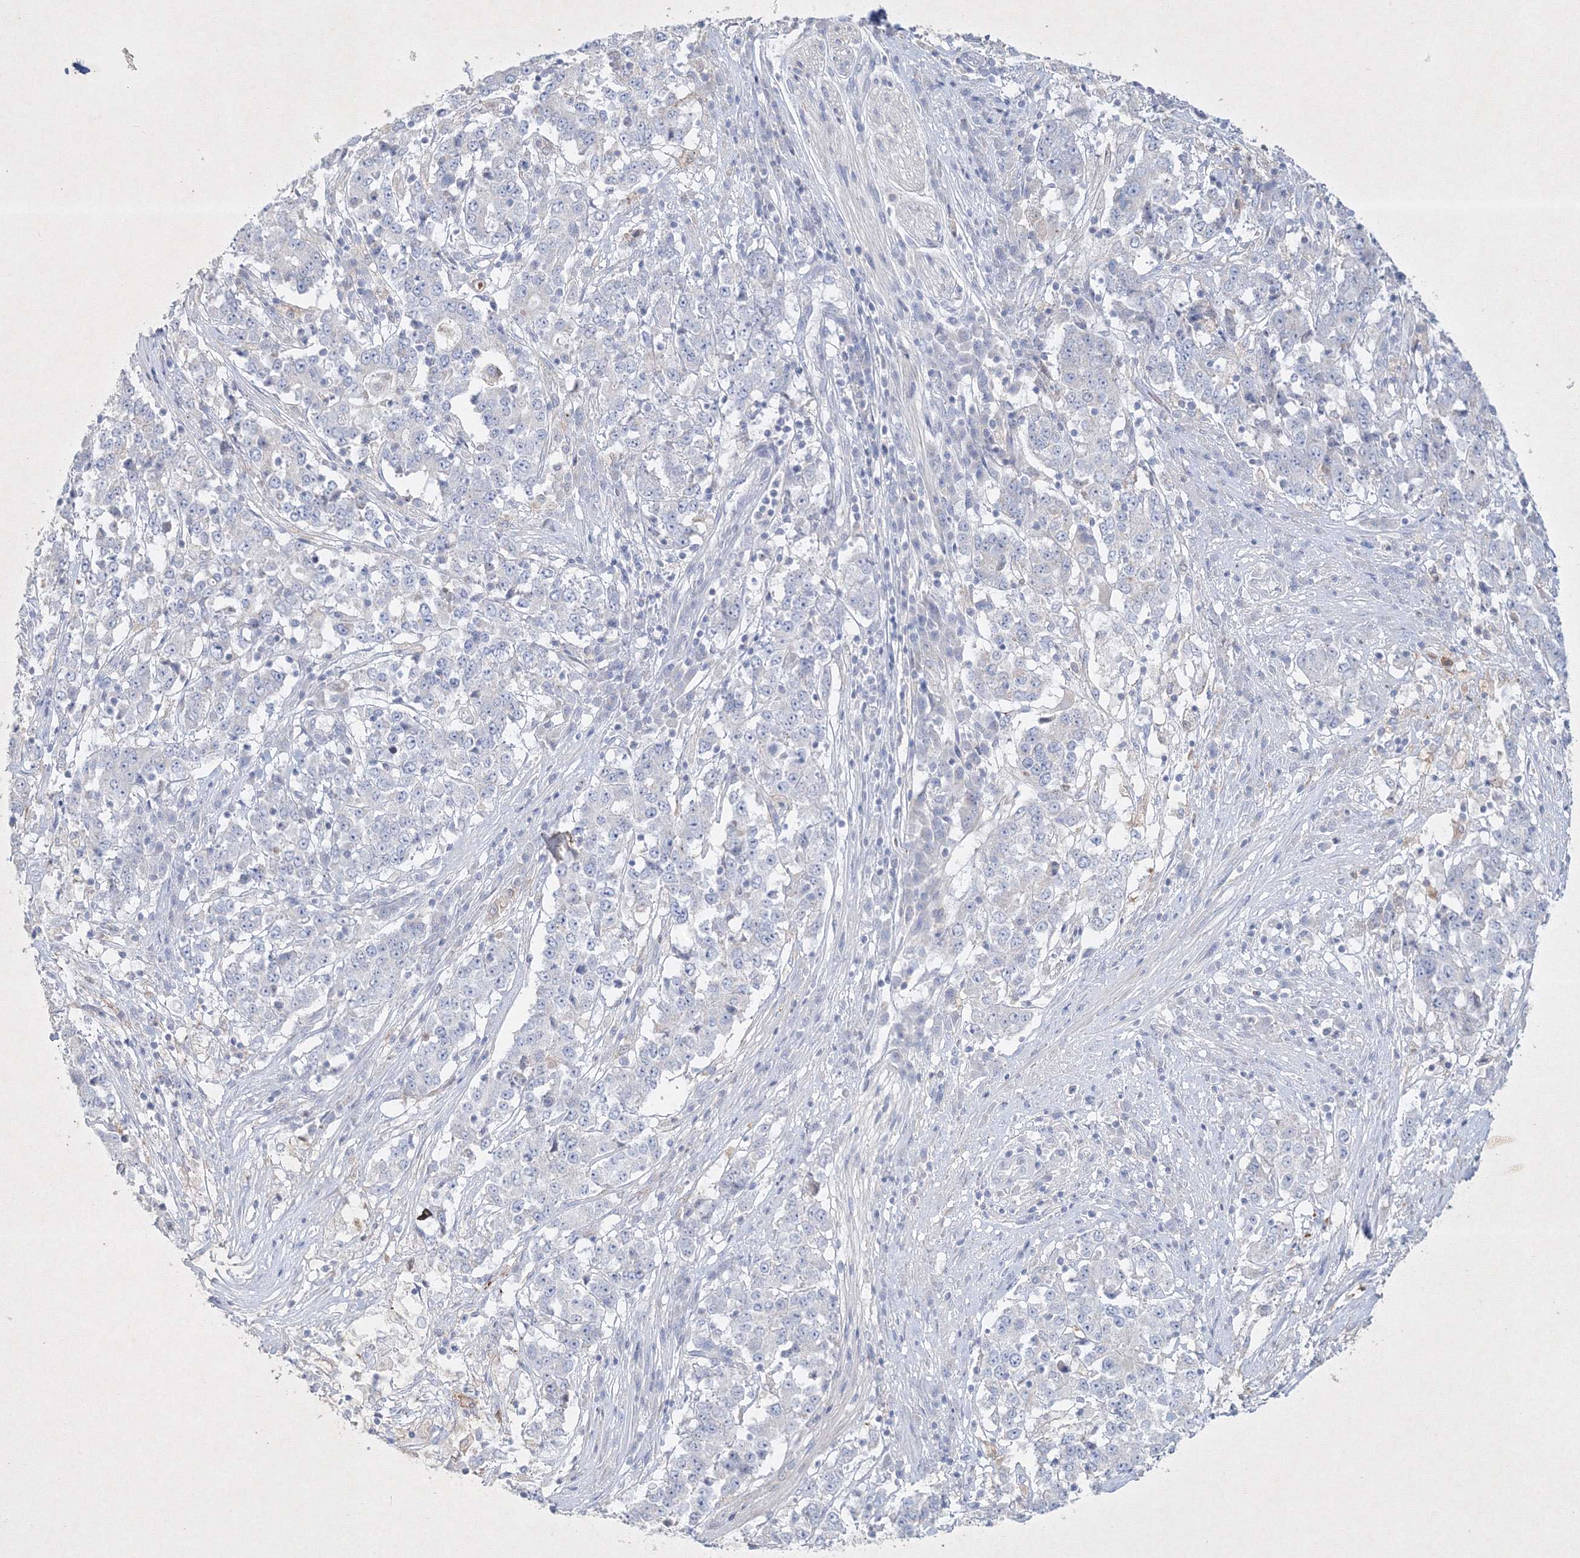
{"staining": {"intensity": "negative", "quantity": "none", "location": "none"}, "tissue": "stomach cancer", "cell_type": "Tumor cells", "image_type": "cancer", "snomed": [{"axis": "morphology", "description": "Adenocarcinoma, NOS"}, {"axis": "topography", "description": "Stomach"}], "caption": "An image of human stomach cancer is negative for staining in tumor cells.", "gene": "CXXC4", "patient": {"sex": "male", "age": 59}}